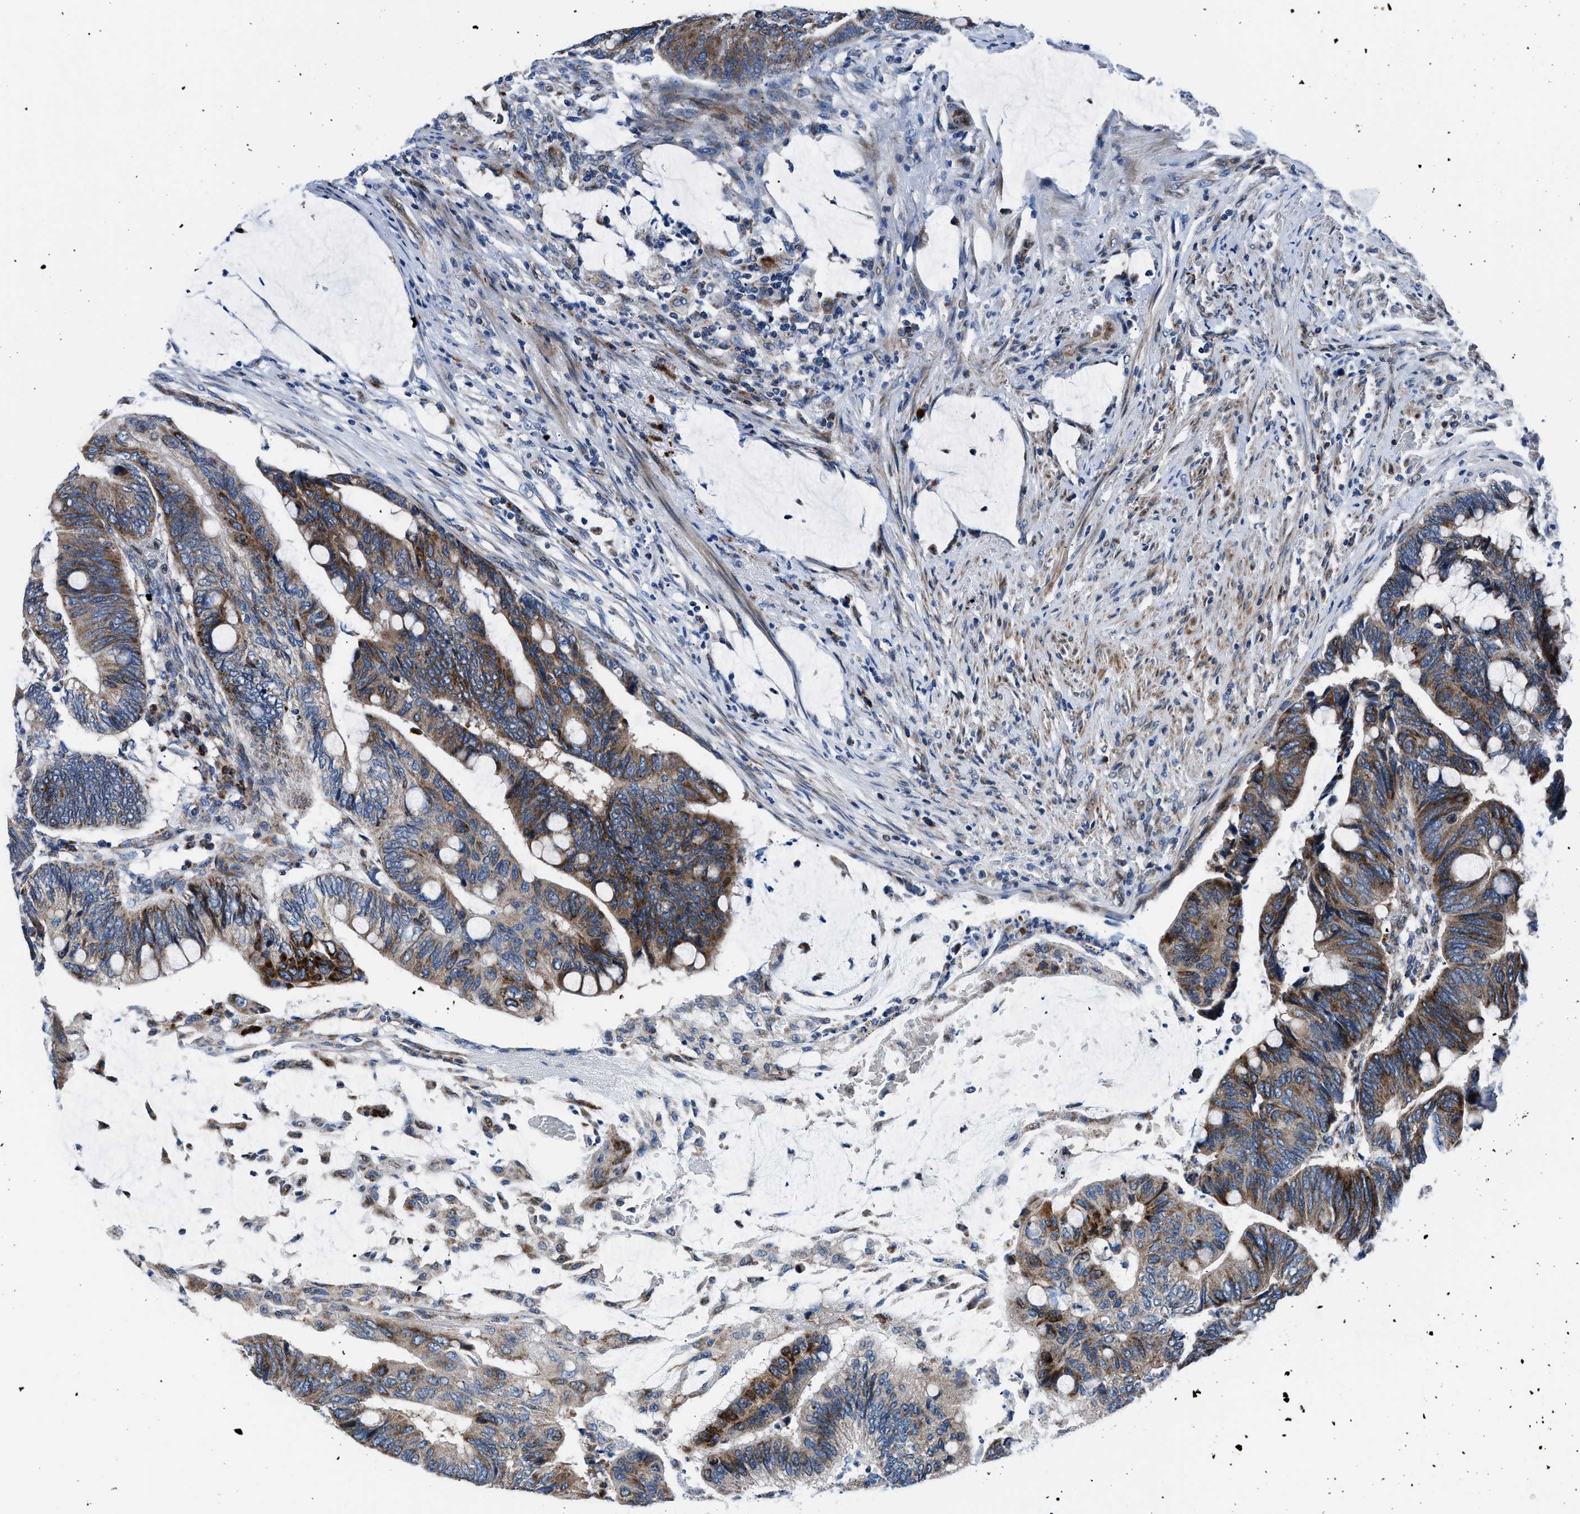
{"staining": {"intensity": "moderate", "quantity": ">75%", "location": "cytoplasmic/membranous"}, "tissue": "colorectal cancer", "cell_type": "Tumor cells", "image_type": "cancer", "snomed": [{"axis": "morphology", "description": "Normal tissue, NOS"}, {"axis": "morphology", "description": "Adenocarcinoma, NOS"}, {"axis": "topography", "description": "Rectum"}, {"axis": "topography", "description": "Peripheral nerve tissue"}], "caption": "High-power microscopy captured an immunohistochemistry (IHC) image of colorectal cancer, revealing moderate cytoplasmic/membranous staining in about >75% of tumor cells.", "gene": "LMO2", "patient": {"sex": "male", "age": 92}}